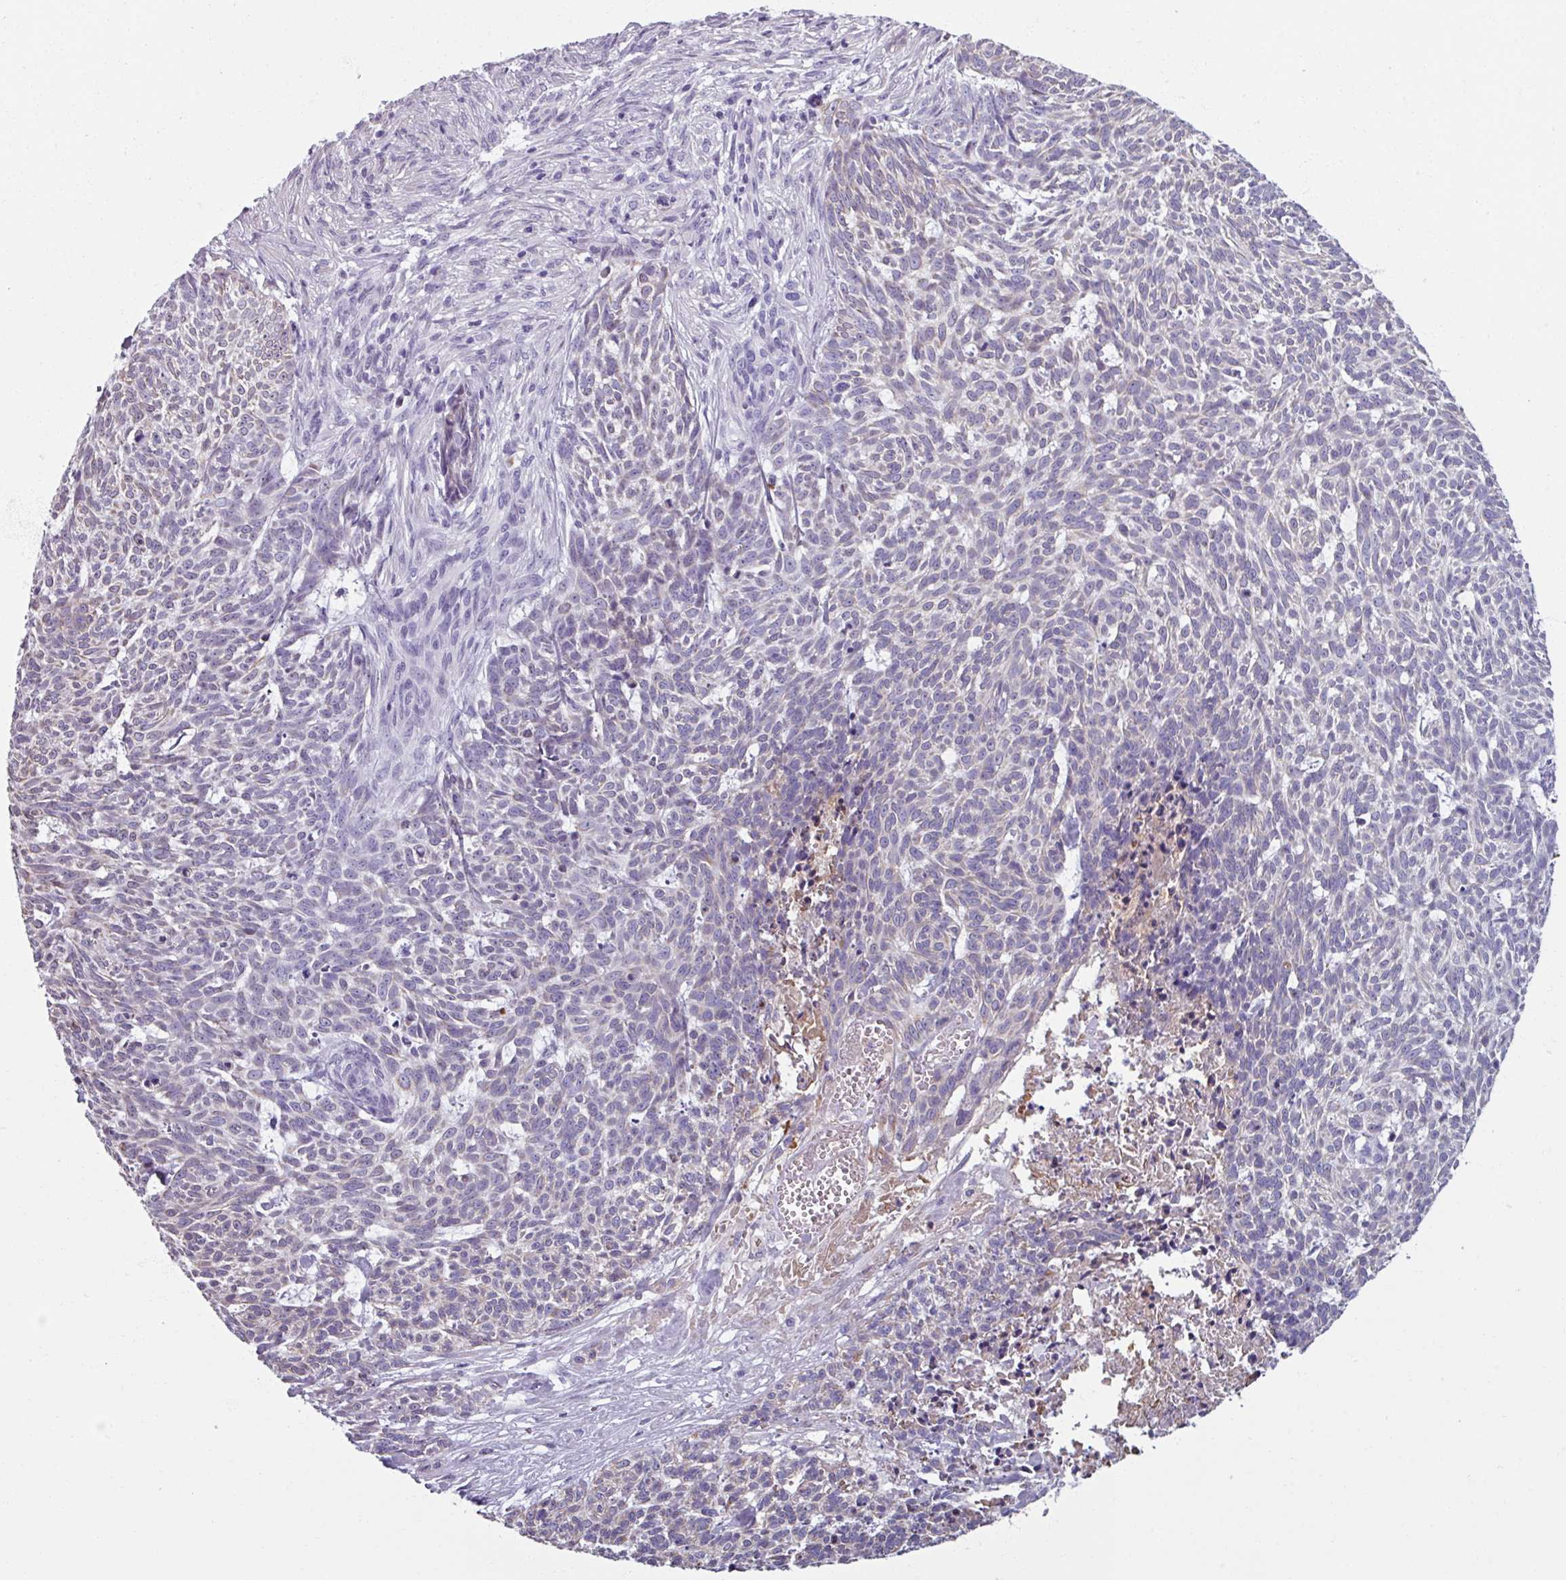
{"staining": {"intensity": "negative", "quantity": "none", "location": "none"}, "tissue": "skin cancer", "cell_type": "Tumor cells", "image_type": "cancer", "snomed": [{"axis": "morphology", "description": "Basal cell carcinoma"}, {"axis": "topography", "description": "Skin"}], "caption": "This is an IHC photomicrograph of basal cell carcinoma (skin). There is no expression in tumor cells.", "gene": "SPESP1", "patient": {"sex": "female", "age": 93}}